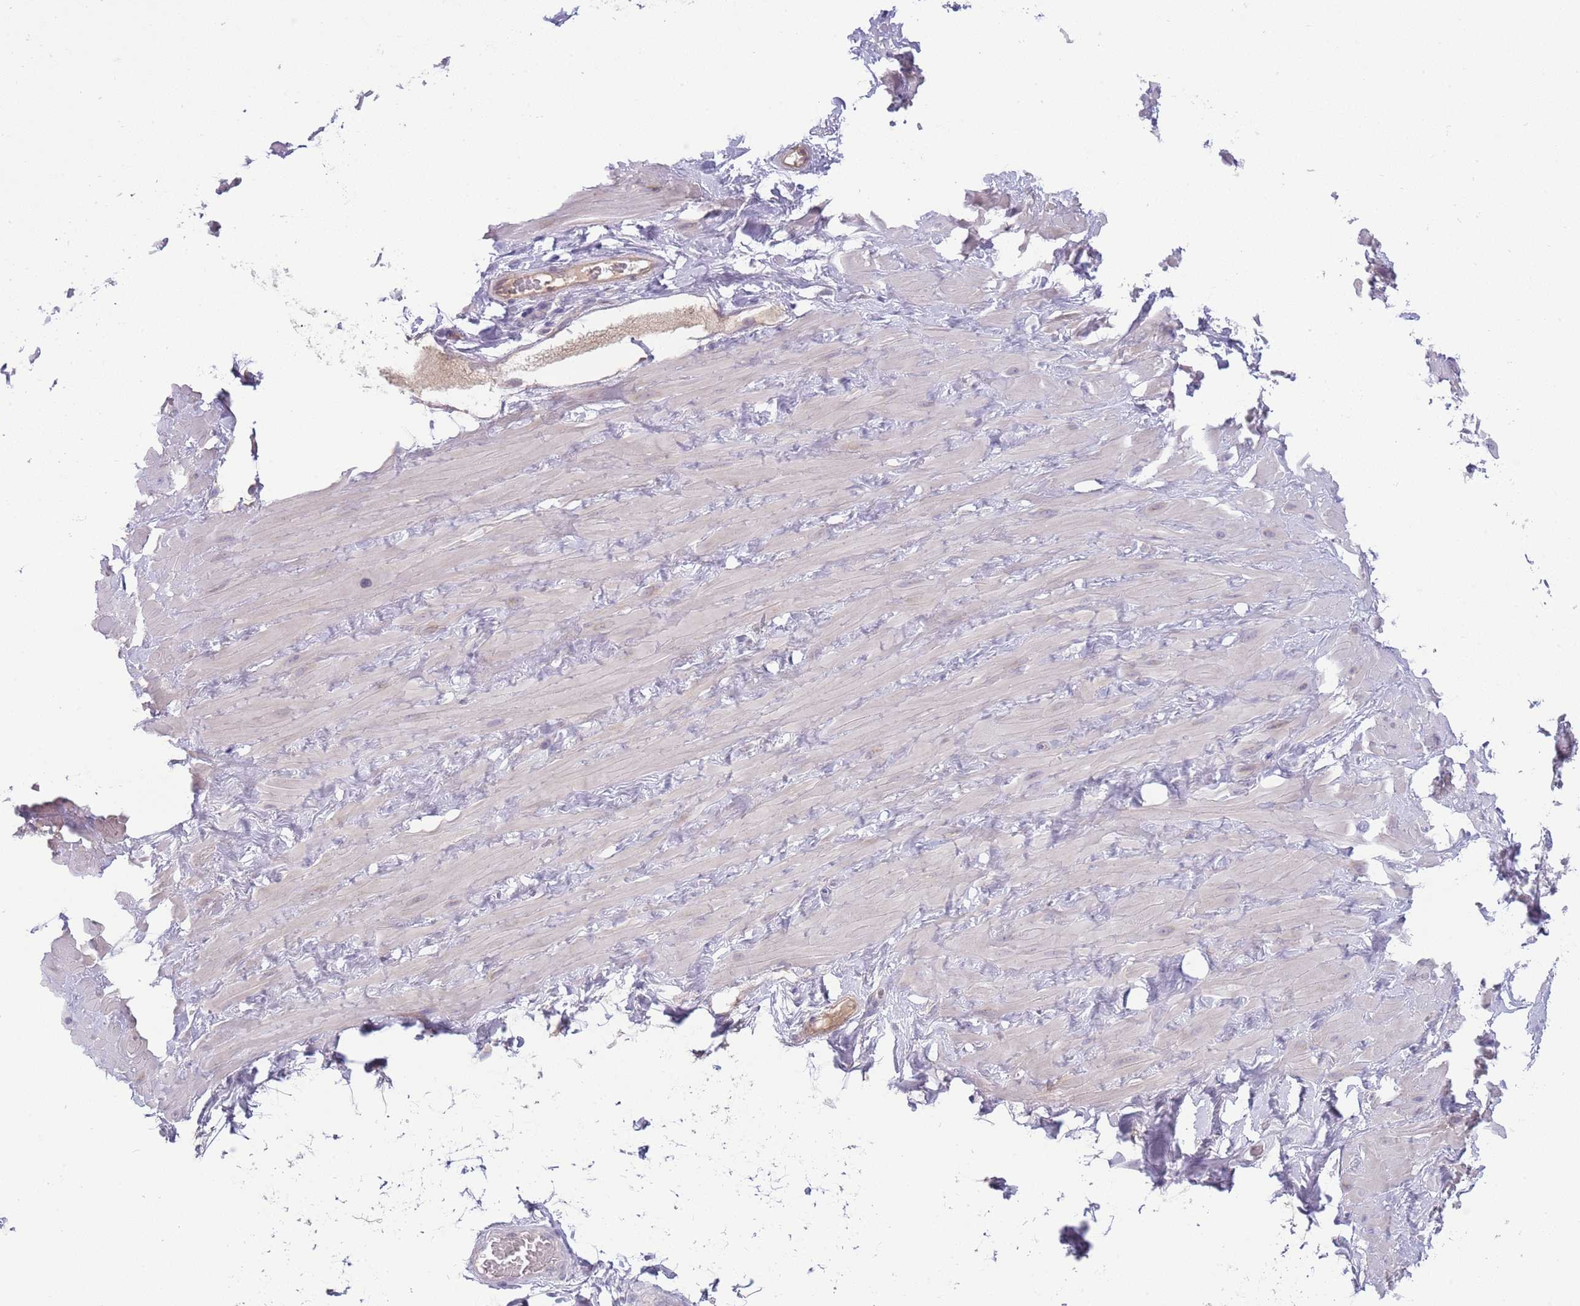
{"staining": {"intensity": "negative", "quantity": "none", "location": "none"}, "tissue": "adipose tissue", "cell_type": "Adipocytes", "image_type": "normal", "snomed": [{"axis": "morphology", "description": "Normal tissue, NOS"}, {"axis": "topography", "description": "Soft tissue"}, {"axis": "topography", "description": "Adipose tissue"}, {"axis": "topography", "description": "Vascular tissue"}, {"axis": "topography", "description": "Peripheral nerve tissue"}], "caption": "Immunohistochemical staining of normal adipose tissue demonstrates no significant expression in adipocytes. (DAB (3,3'-diaminobenzidine) IHC, high magnification).", "gene": "SKOR2", "patient": {"sex": "male", "age": 46}}